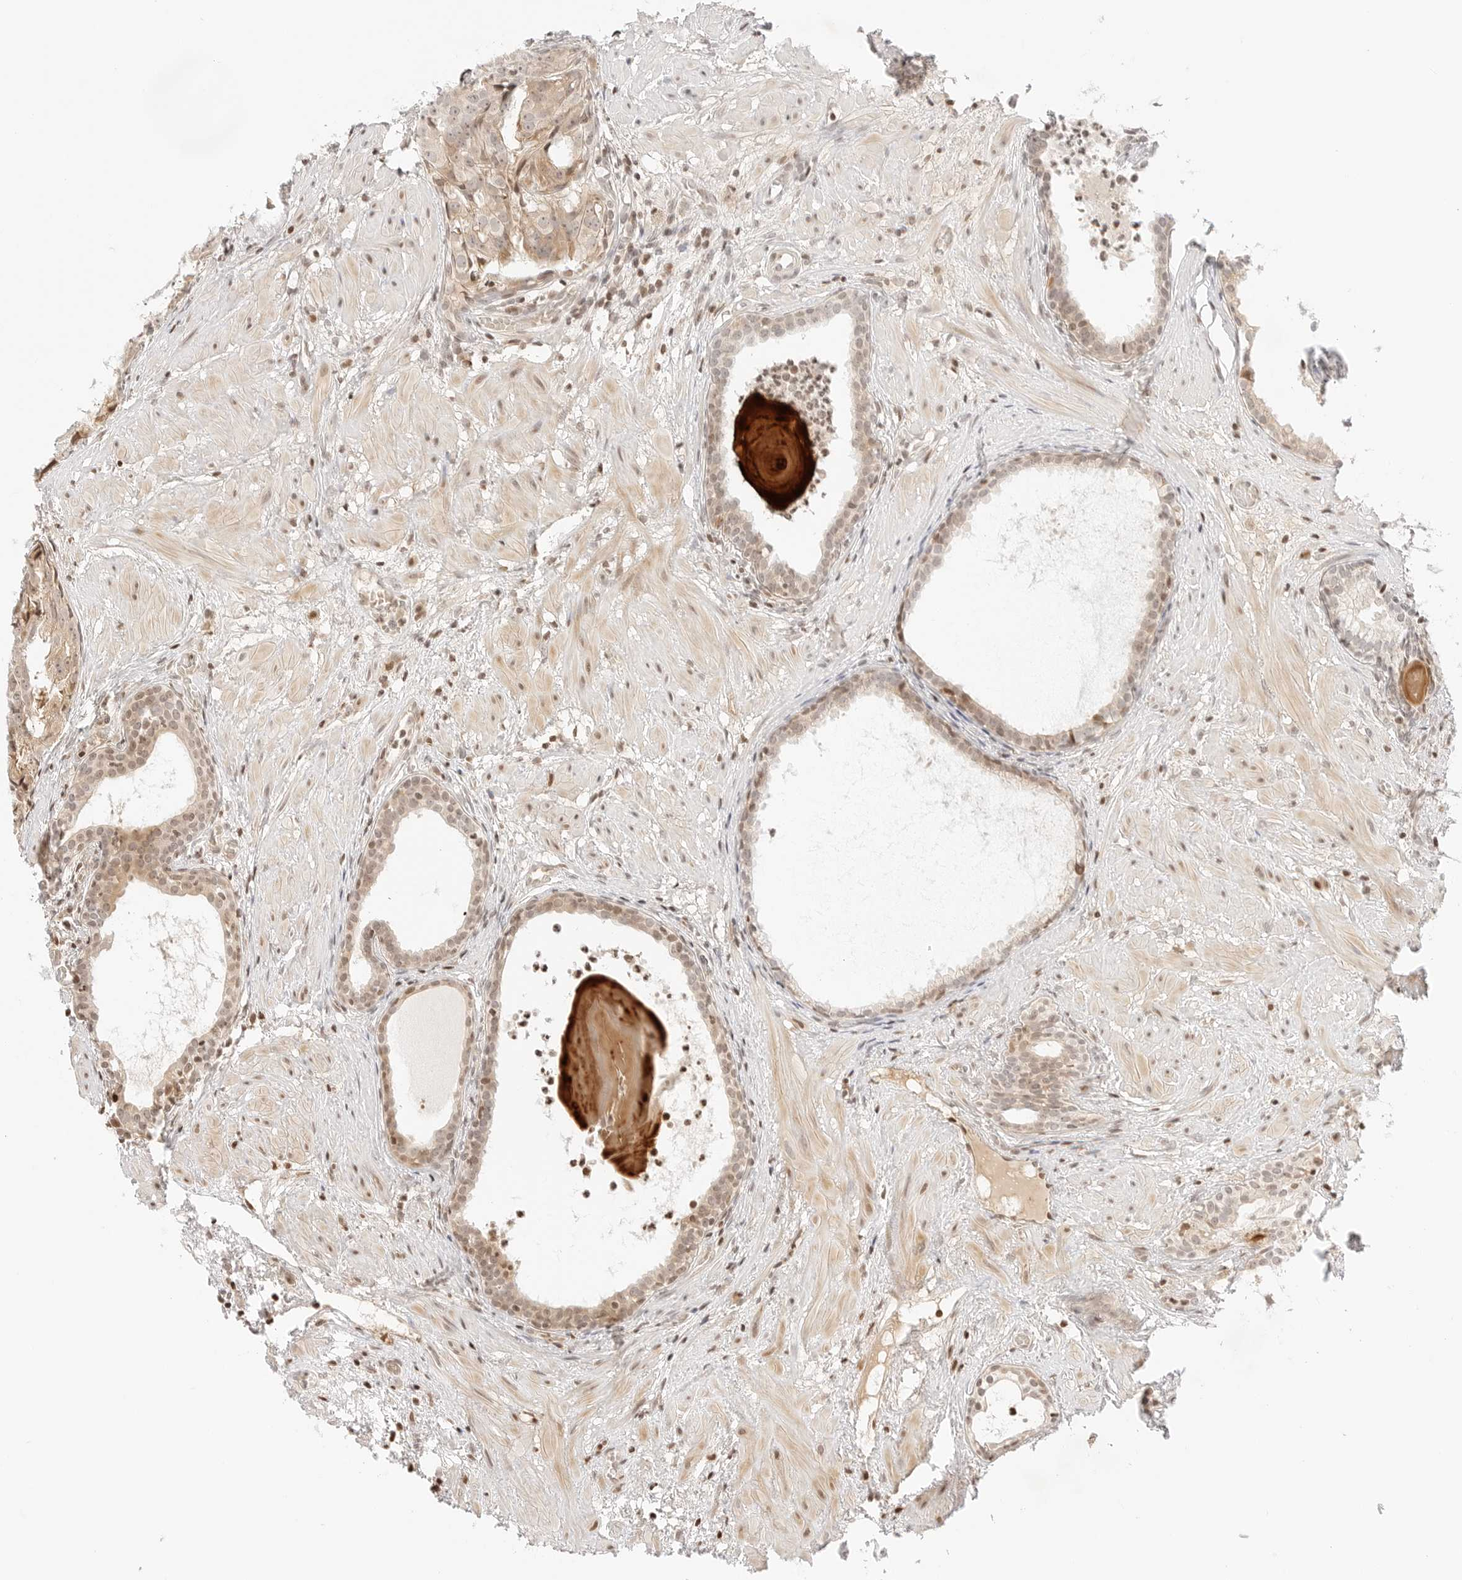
{"staining": {"intensity": "weak", "quantity": ">75%", "location": "cytoplasmic/membranous,nuclear"}, "tissue": "prostate cancer", "cell_type": "Tumor cells", "image_type": "cancer", "snomed": [{"axis": "morphology", "description": "Adenocarcinoma, Low grade"}, {"axis": "topography", "description": "Prostate"}], "caption": "Prostate cancer (adenocarcinoma (low-grade)) stained for a protein exhibits weak cytoplasmic/membranous and nuclear positivity in tumor cells.", "gene": "RPS6KL1", "patient": {"sex": "male", "age": 88}}